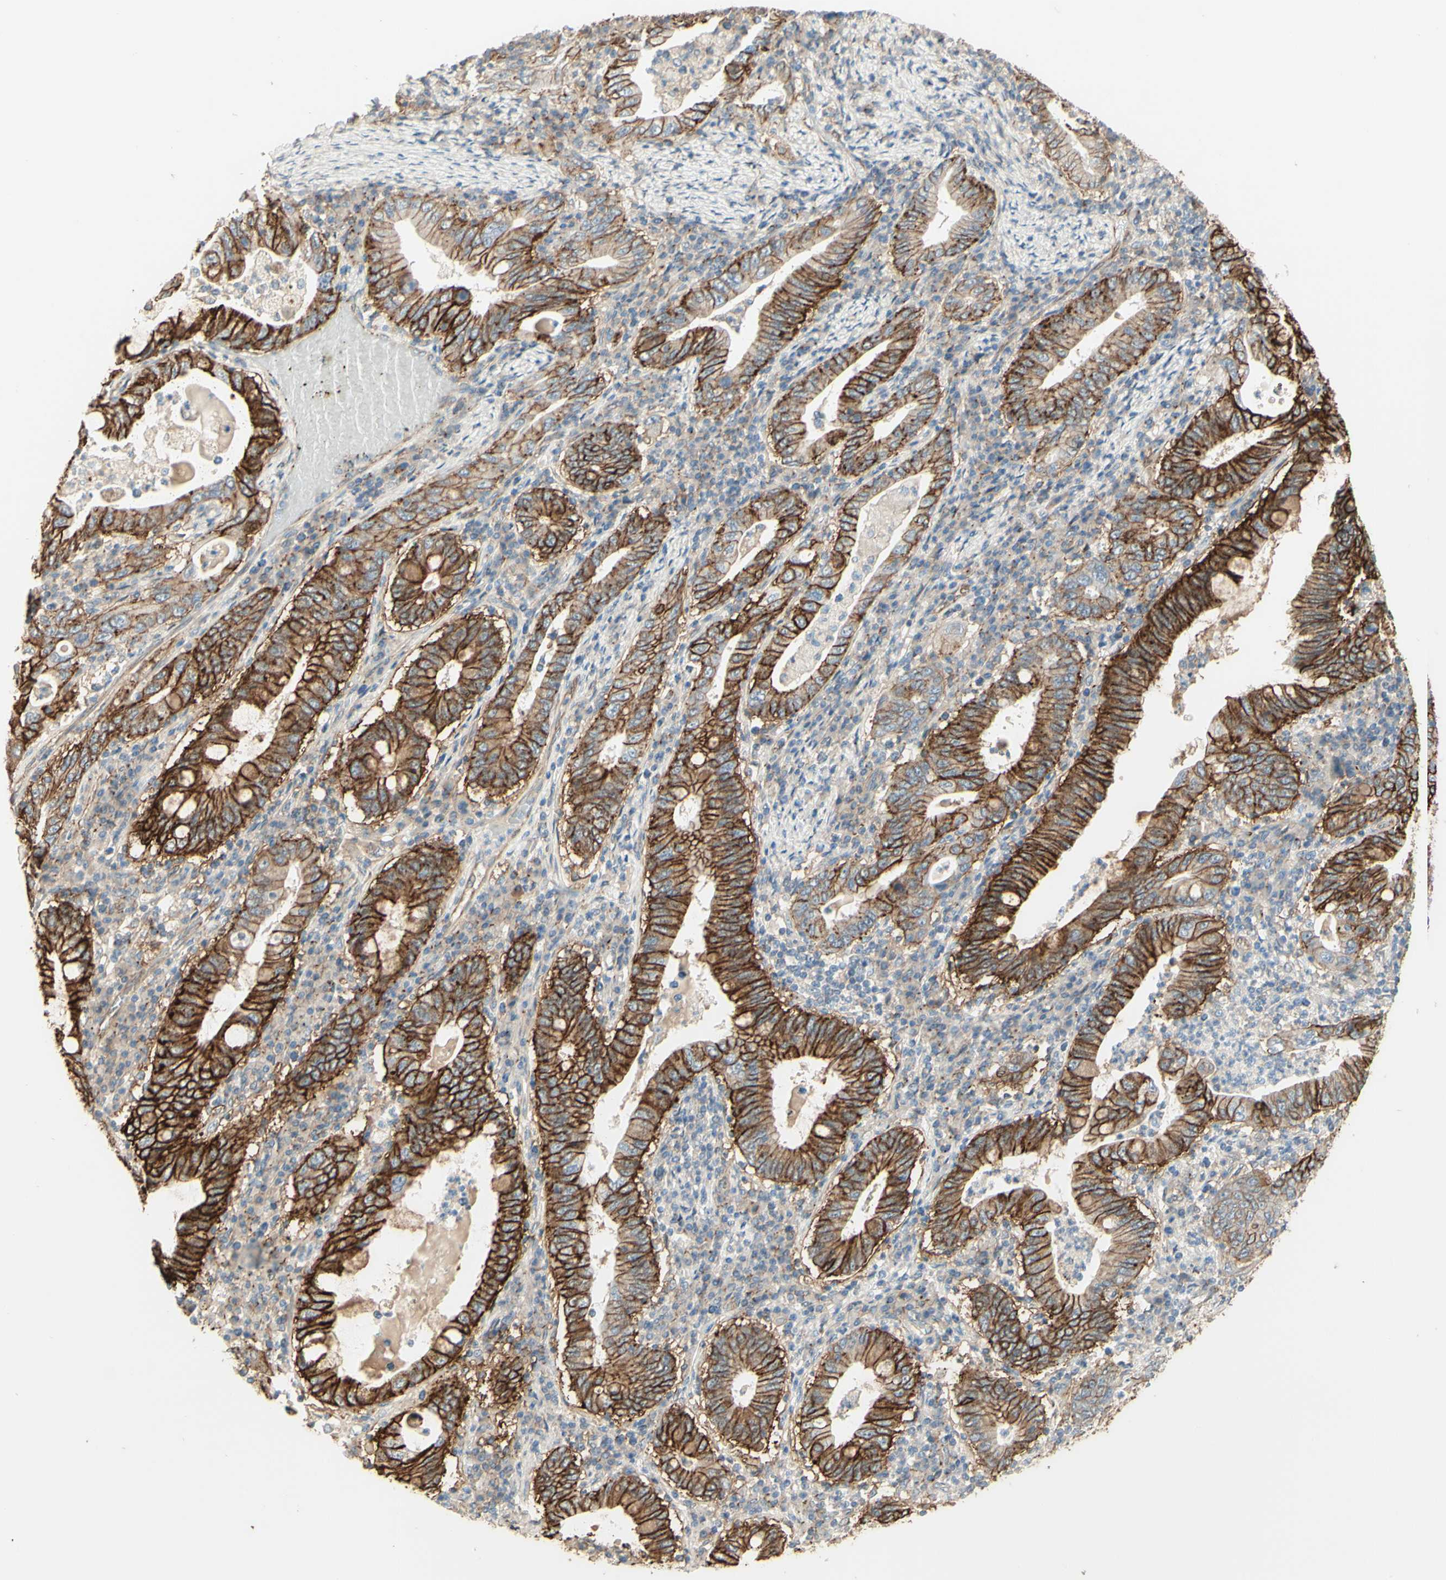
{"staining": {"intensity": "moderate", "quantity": ">75%", "location": "cytoplasmic/membranous"}, "tissue": "stomach cancer", "cell_type": "Tumor cells", "image_type": "cancer", "snomed": [{"axis": "morphology", "description": "Normal tissue, NOS"}, {"axis": "morphology", "description": "Adenocarcinoma, NOS"}, {"axis": "topography", "description": "Esophagus"}, {"axis": "topography", "description": "Stomach, upper"}, {"axis": "topography", "description": "Peripheral nerve tissue"}], "caption": "This image shows immunohistochemistry staining of human stomach adenocarcinoma, with medium moderate cytoplasmic/membranous positivity in about >75% of tumor cells.", "gene": "RNF149", "patient": {"sex": "male", "age": 62}}